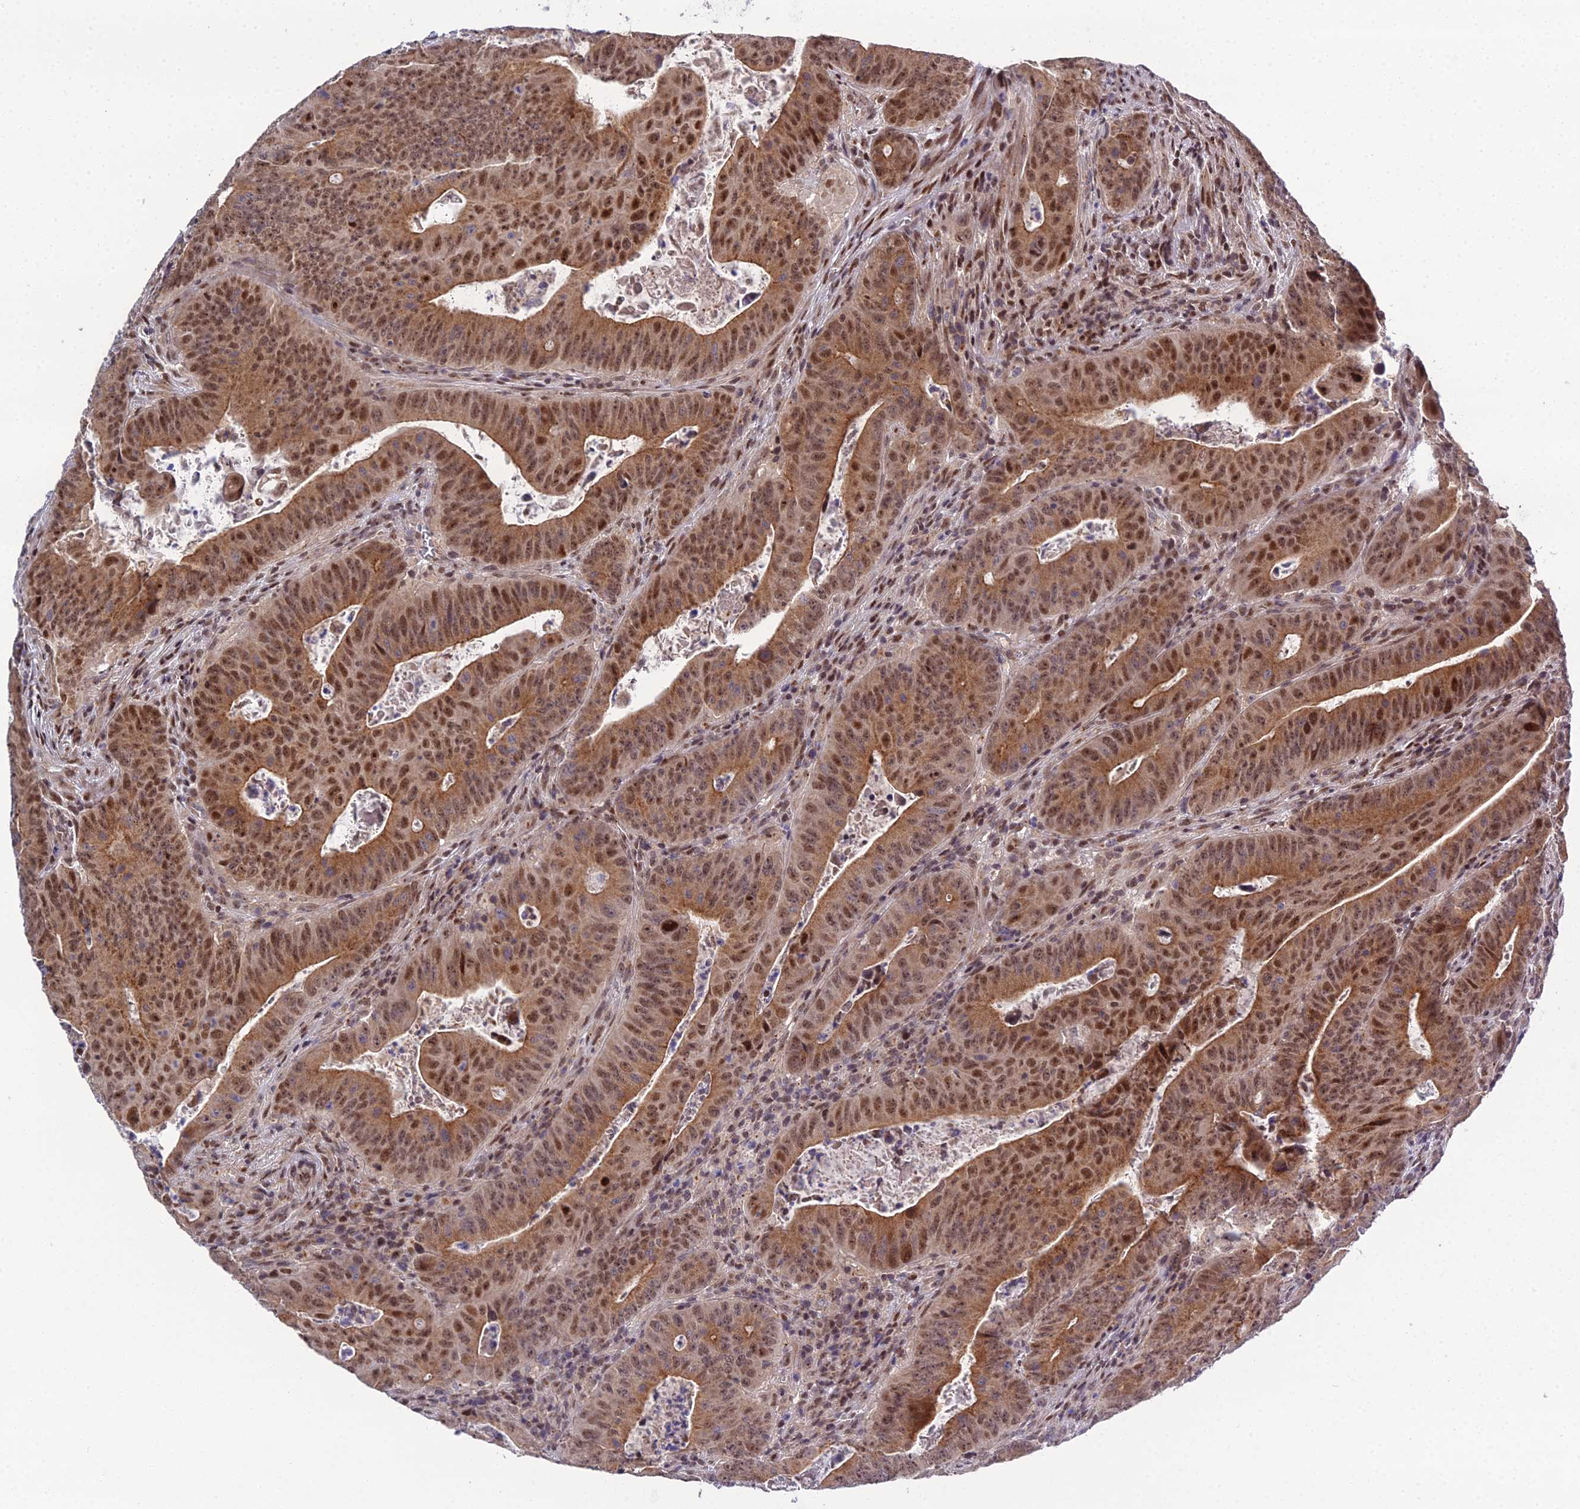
{"staining": {"intensity": "moderate", "quantity": ">75%", "location": "cytoplasmic/membranous,nuclear"}, "tissue": "colorectal cancer", "cell_type": "Tumor cells", "image_type": "cancer", "snomed": [{"axis": "morphology", "description": "Adenocarcinoma, NOS"}, {"axis": "topography", "description": "Rectum"}], "caption": "Protein staining of adenocarcinoma (colorectal) tissue reveals moderate cytoplasmic/membranous and nuclear positivity in about >75% of tumor cells. (DAB (3,3'-diaminobenzidine) IHC with brightfield microscopy, high magnification).", "gene": "ARL2", "patient": {"sex": "female", "age": 75}}